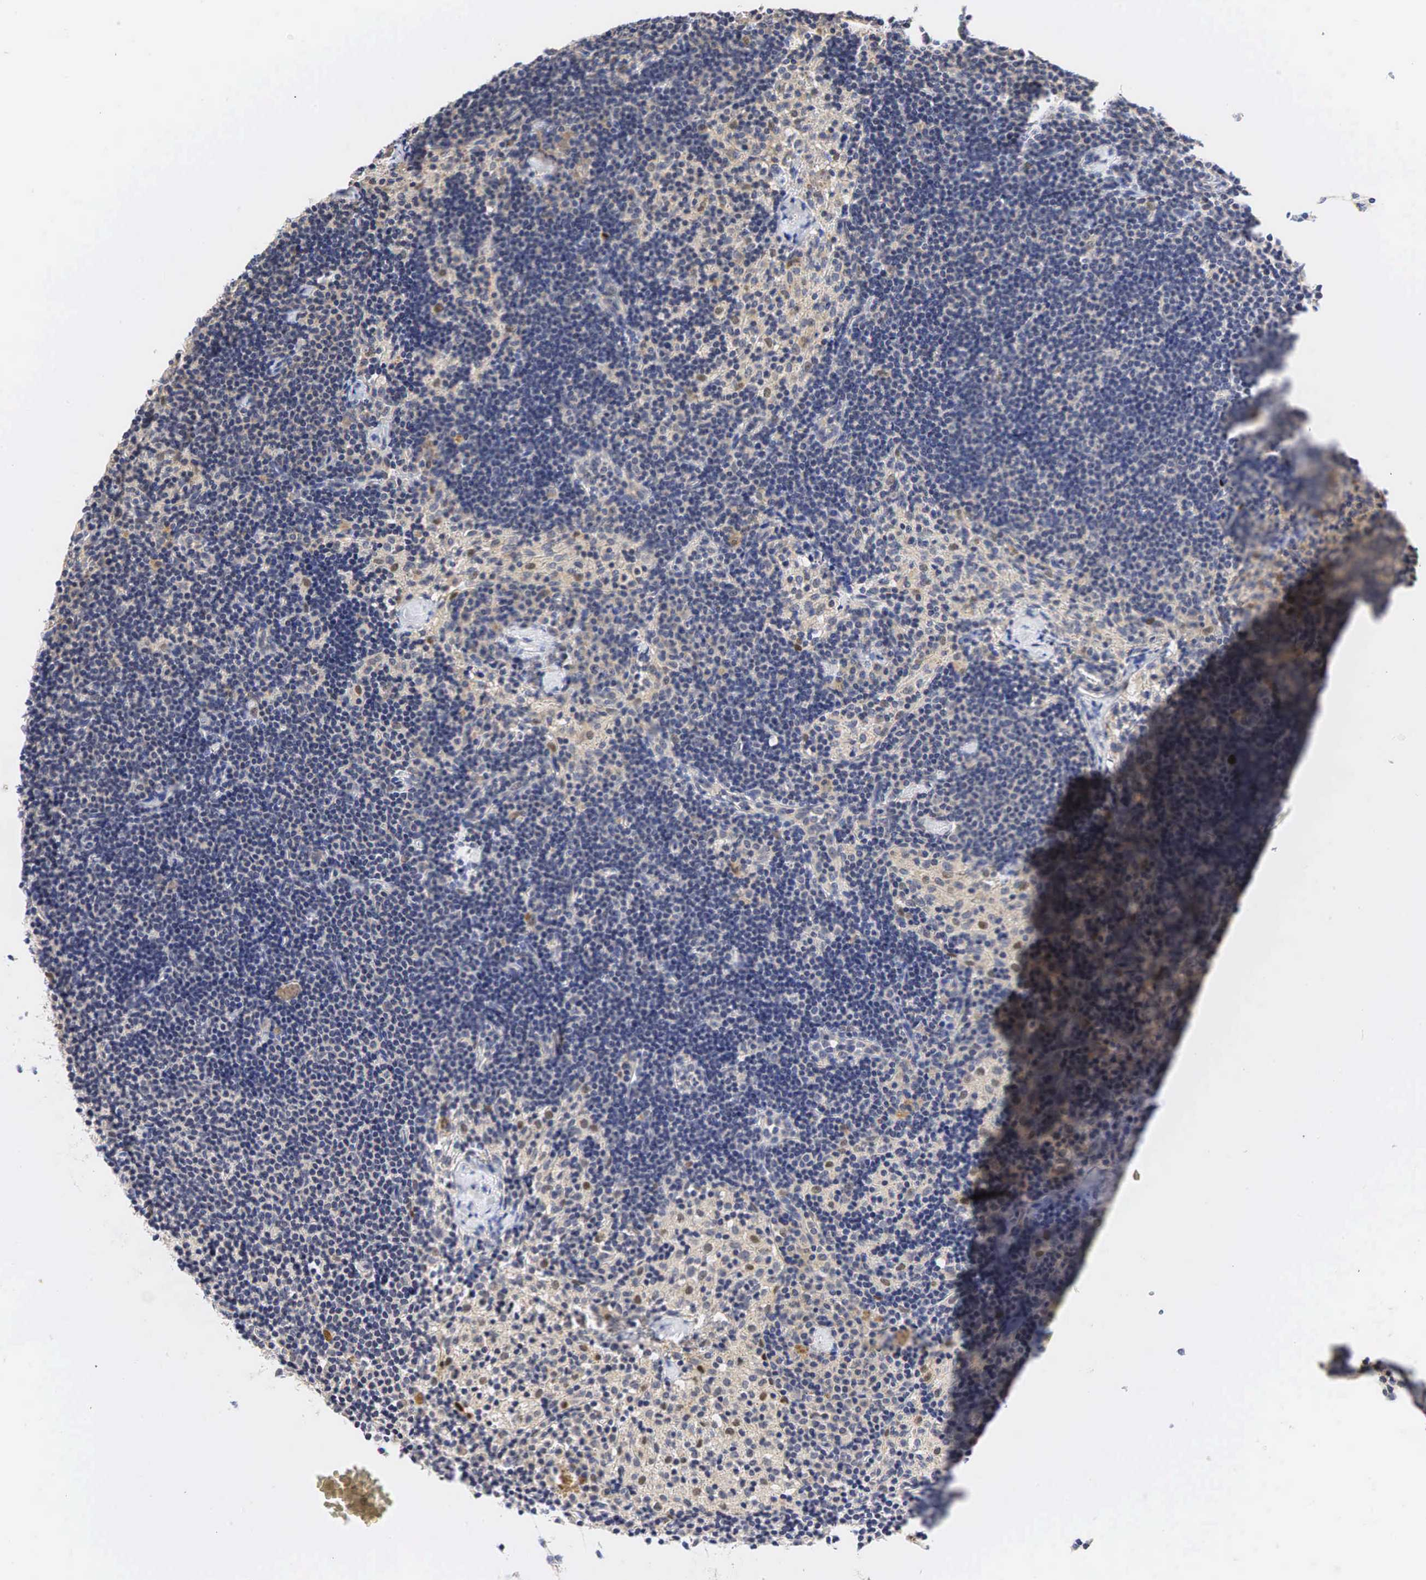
{"staining": {"intensity": "negative", "quantity": "none", "location": "none"}, "tissue": "lymph node", "cell_type": "Non-germinal center cells", "image_type": "normal", "snomed": [{"axis": "morphology", "description": "Normal tissue, NOS"}, {"axis": "topography", "description": "Lymph node"}], "caption": "The immunohistochemistry (IHC) photomicrograph has no significant expression in non-germinal center cells of lymph node. The staining was performed using DAB (3,3'-diaminobenzidine) to visualize the protein expression in brown, while the nuclei were stained in blue with hematoxylin (Magnification: 20x).", "gene": "CCND1", "patient": {"sex": "female", "age": 35}}